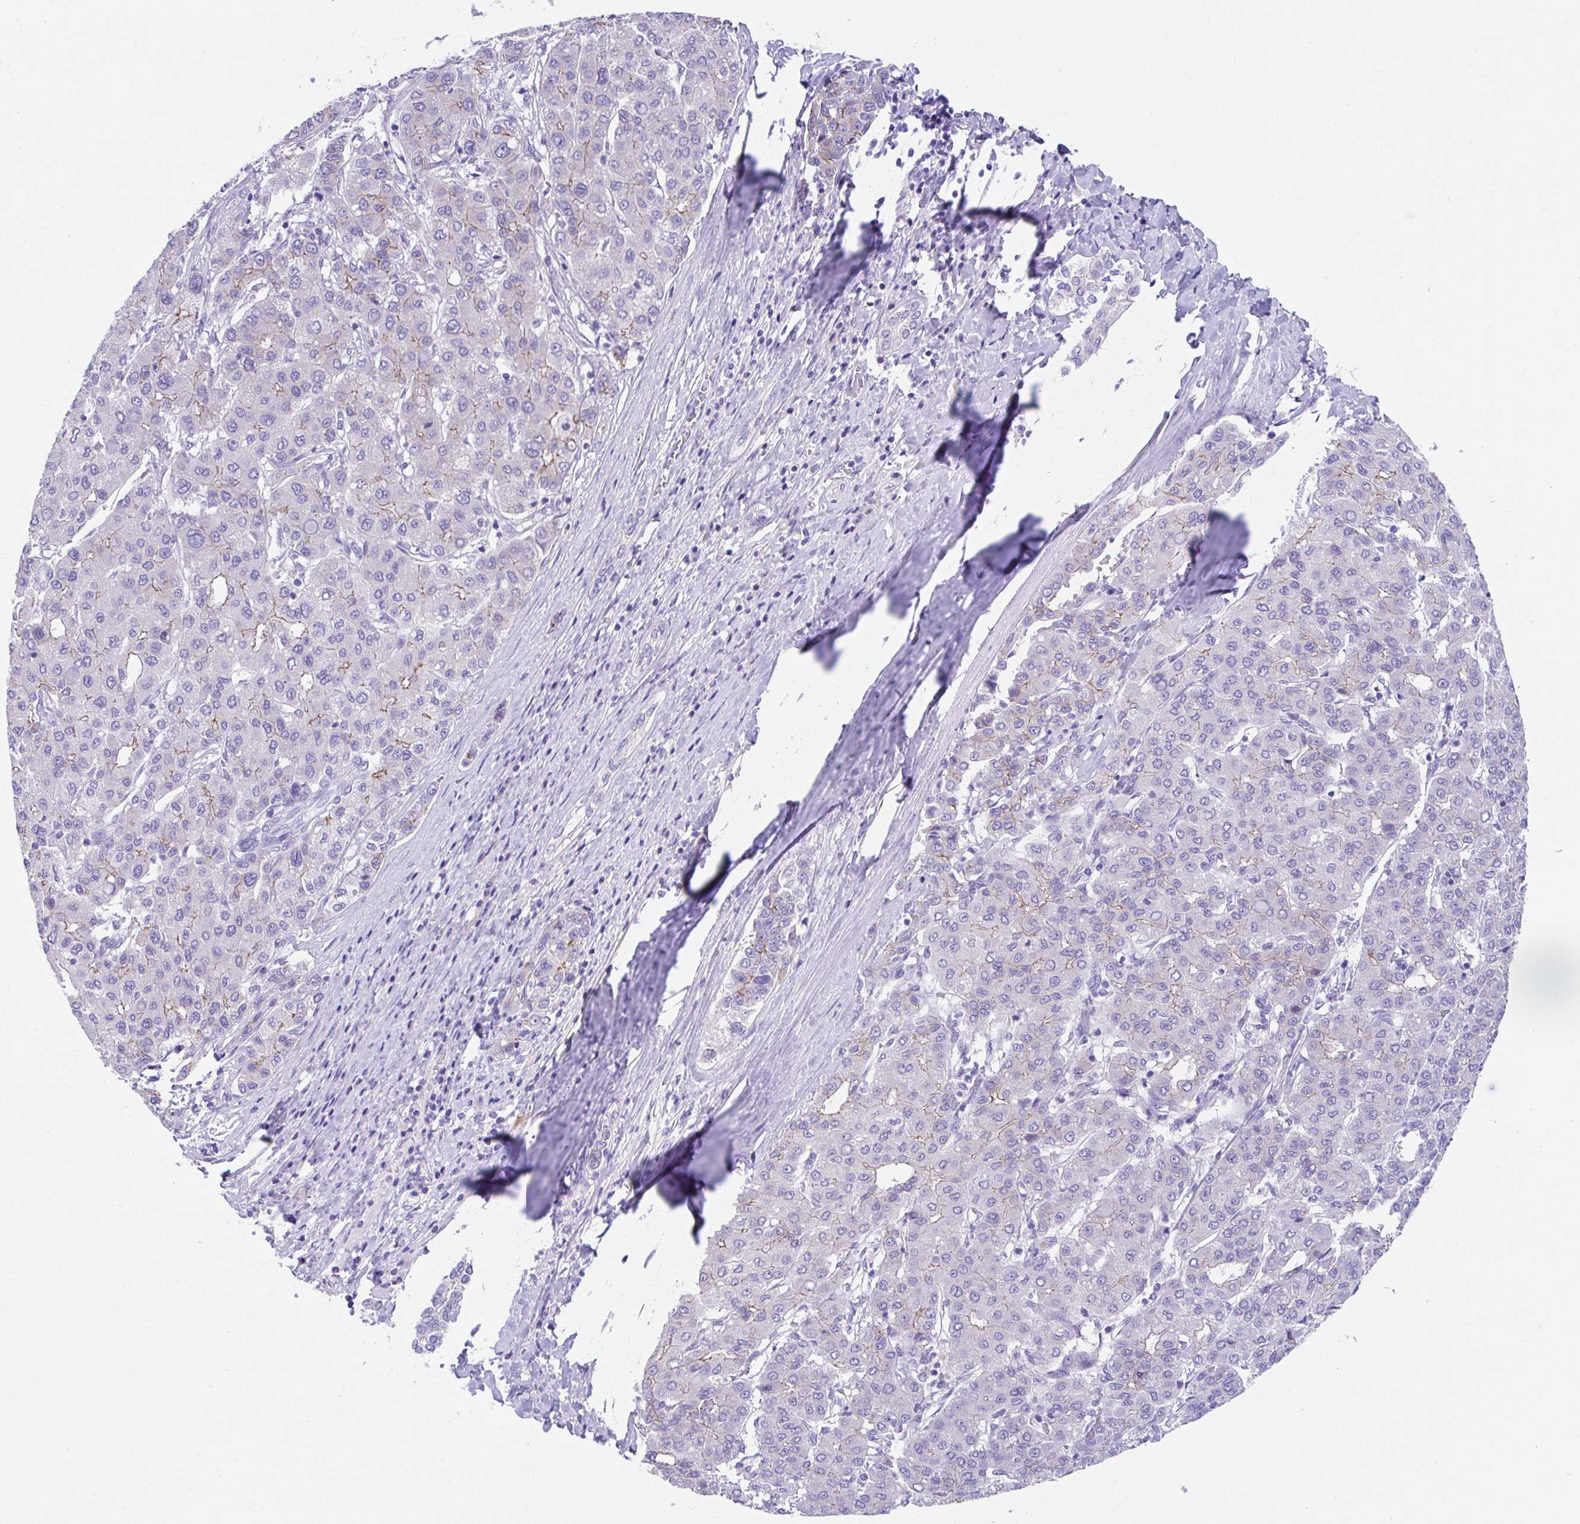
{"staining": {"intensity": "weak", "quantity": "25%-75%", "location": "cytoplasmic/membranous"}, "tissue": "liver cancer", "cell_type": "Tumor cells", "image_type": "cancer", "snomed": [{"axis": "morphology", "description": "Carcinoma, Hepatocellular, NOS"}, {"axis": "topography", "description": "Liver"}], "caption": "DAB immunohistochemical staining of liver hepatocellular carcinoma reveals weak cytoplasmic/membranous protein expression in approximately 25%-75% of tumor cells.", "gene": "SLC16A6", "patient": {"sex": "male", "age": 65}}